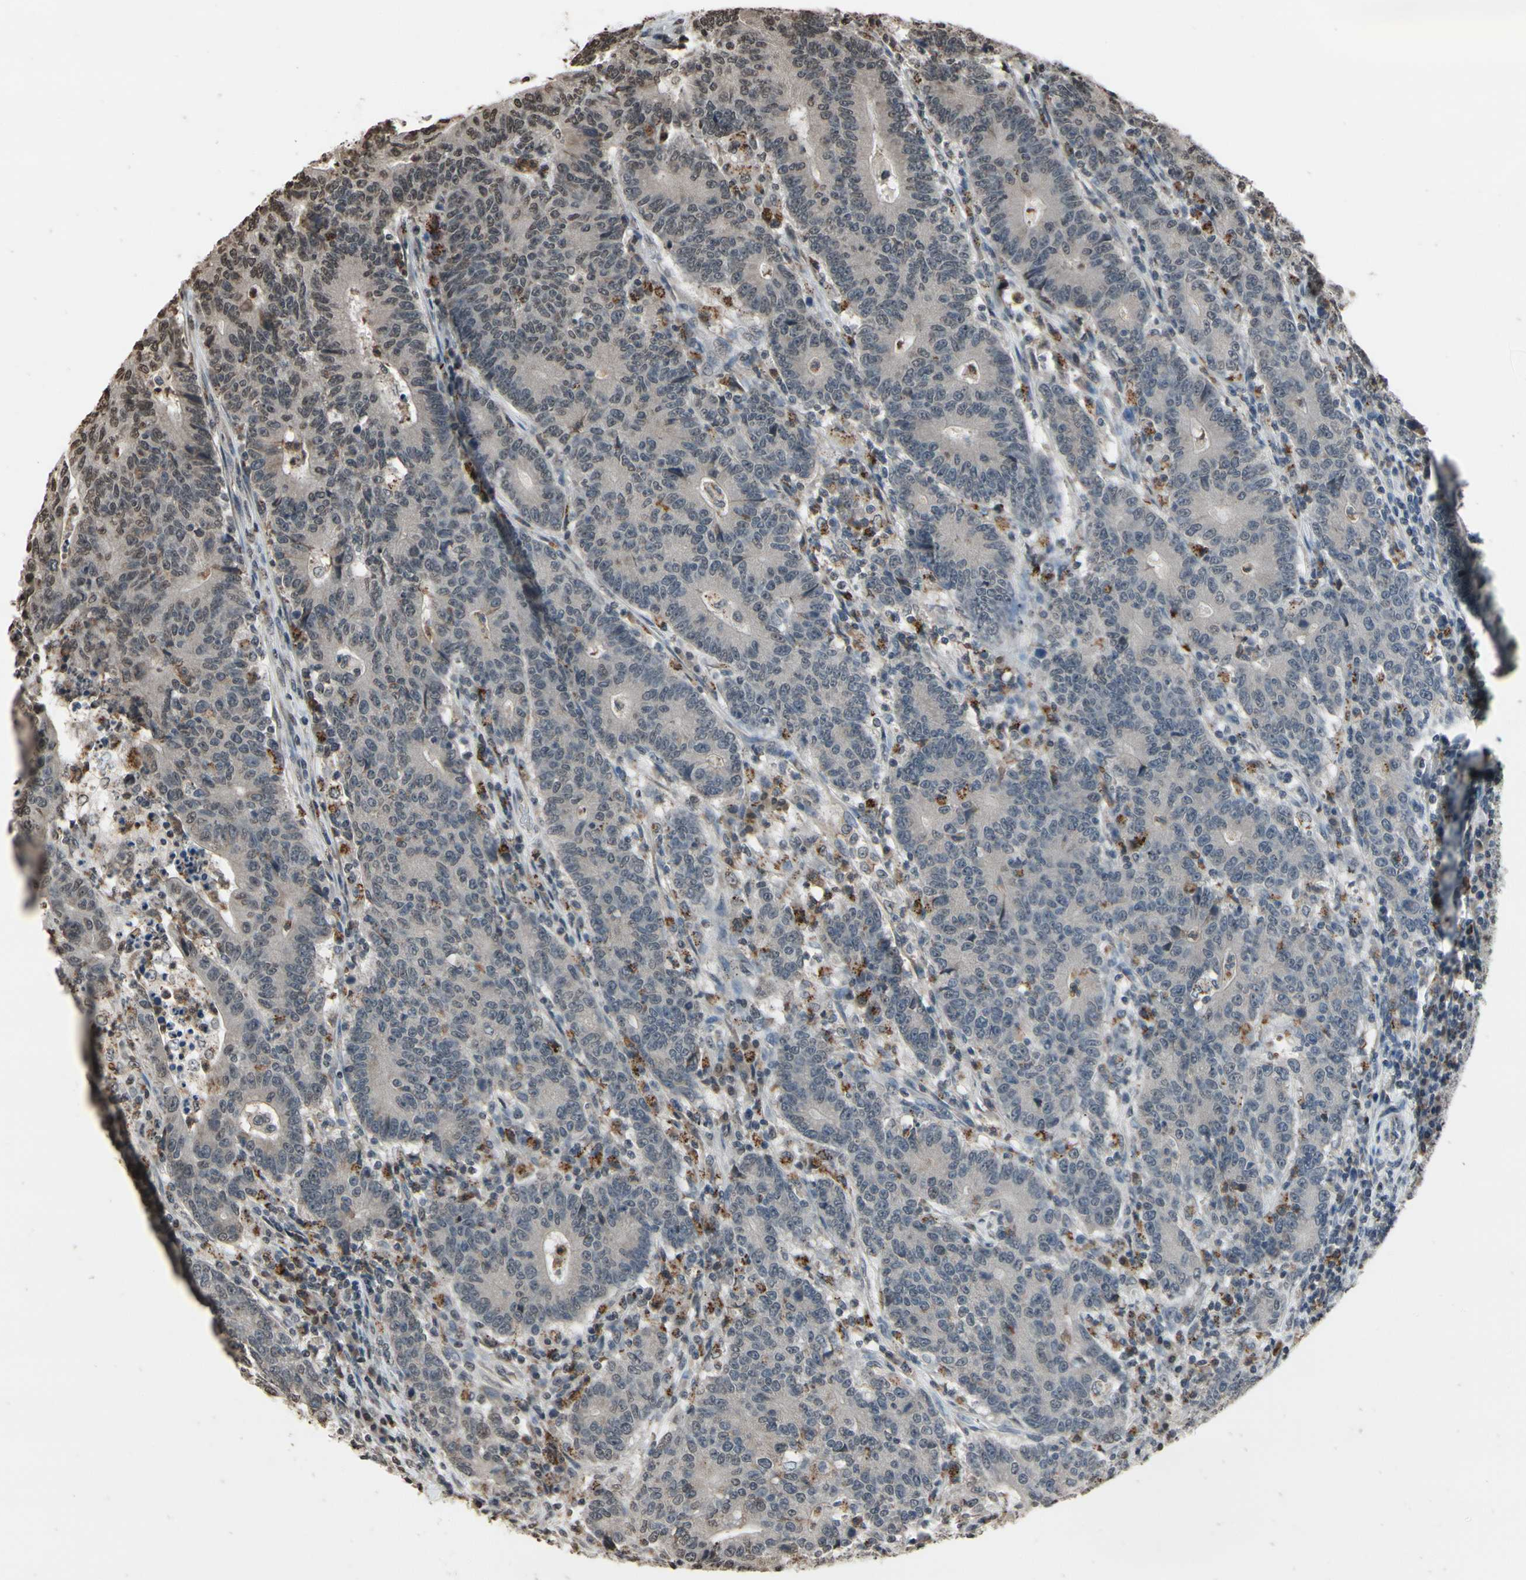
{"staining": {"intensity": "negative", "quantity": "none", "location": "none"}, "tissue": "colorectal cancer", "cell_type": "Tumor cells", "image_type": "cancer", "snomed": [{"axis": "morphology", "description": "Normal tissue, NOS"}, {"axis": "morphology", "description": "Adenocarcinoma, NOS"}, {"axis": "topography", "description": "Colon"}], "caption": "Immunohistochemistry histopathology image of colorectal cancer (adenocarcinoma) stained for a protein (brown), which shows no expression in tumor cells.", "gene": "HIPK2", "patient": {"sex": "female", "age": 75}}